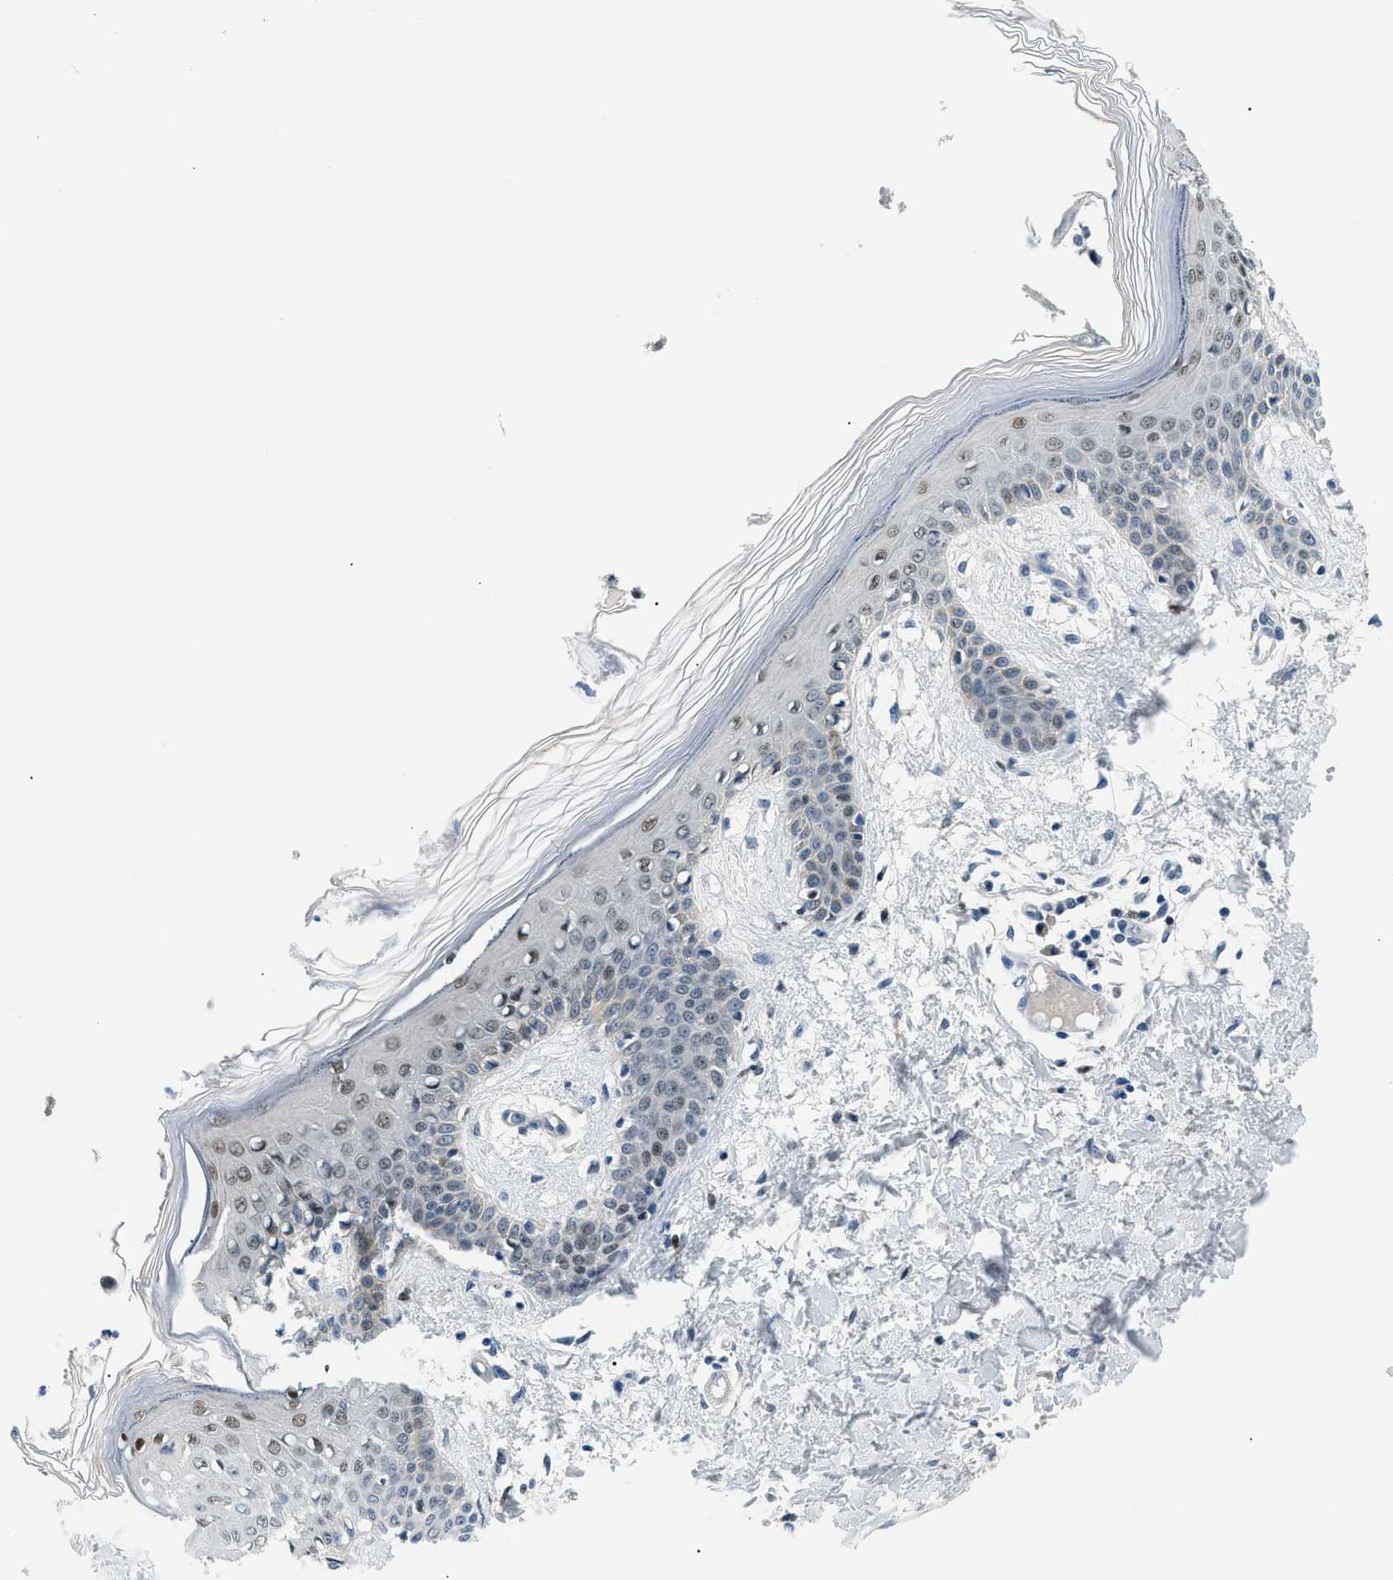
{"staining": {"intensity": "negative", "quantity": "none", "location": "none"}, "tissue": "skin", "cell_type": "Fibroblasts", "image_type": "normal", "snomed": [{"axis": "morphology", "description": "Normal tissue, NOS"}, {"axis": "topography", "description": "Skin"}], "caption": "A high-resolution histopathology image shows immunohistochemistry (IHC) staining of normal skin, which displays no significant positivity in fibroblasts. The staining was performed using DAB to visualize the protein expression in brown, while the nuclei were stained in blue with hematoxylin (Magnification: 20x).", "gene": "SMARCC1", "patient": {"sex": "male", "age": 53}}